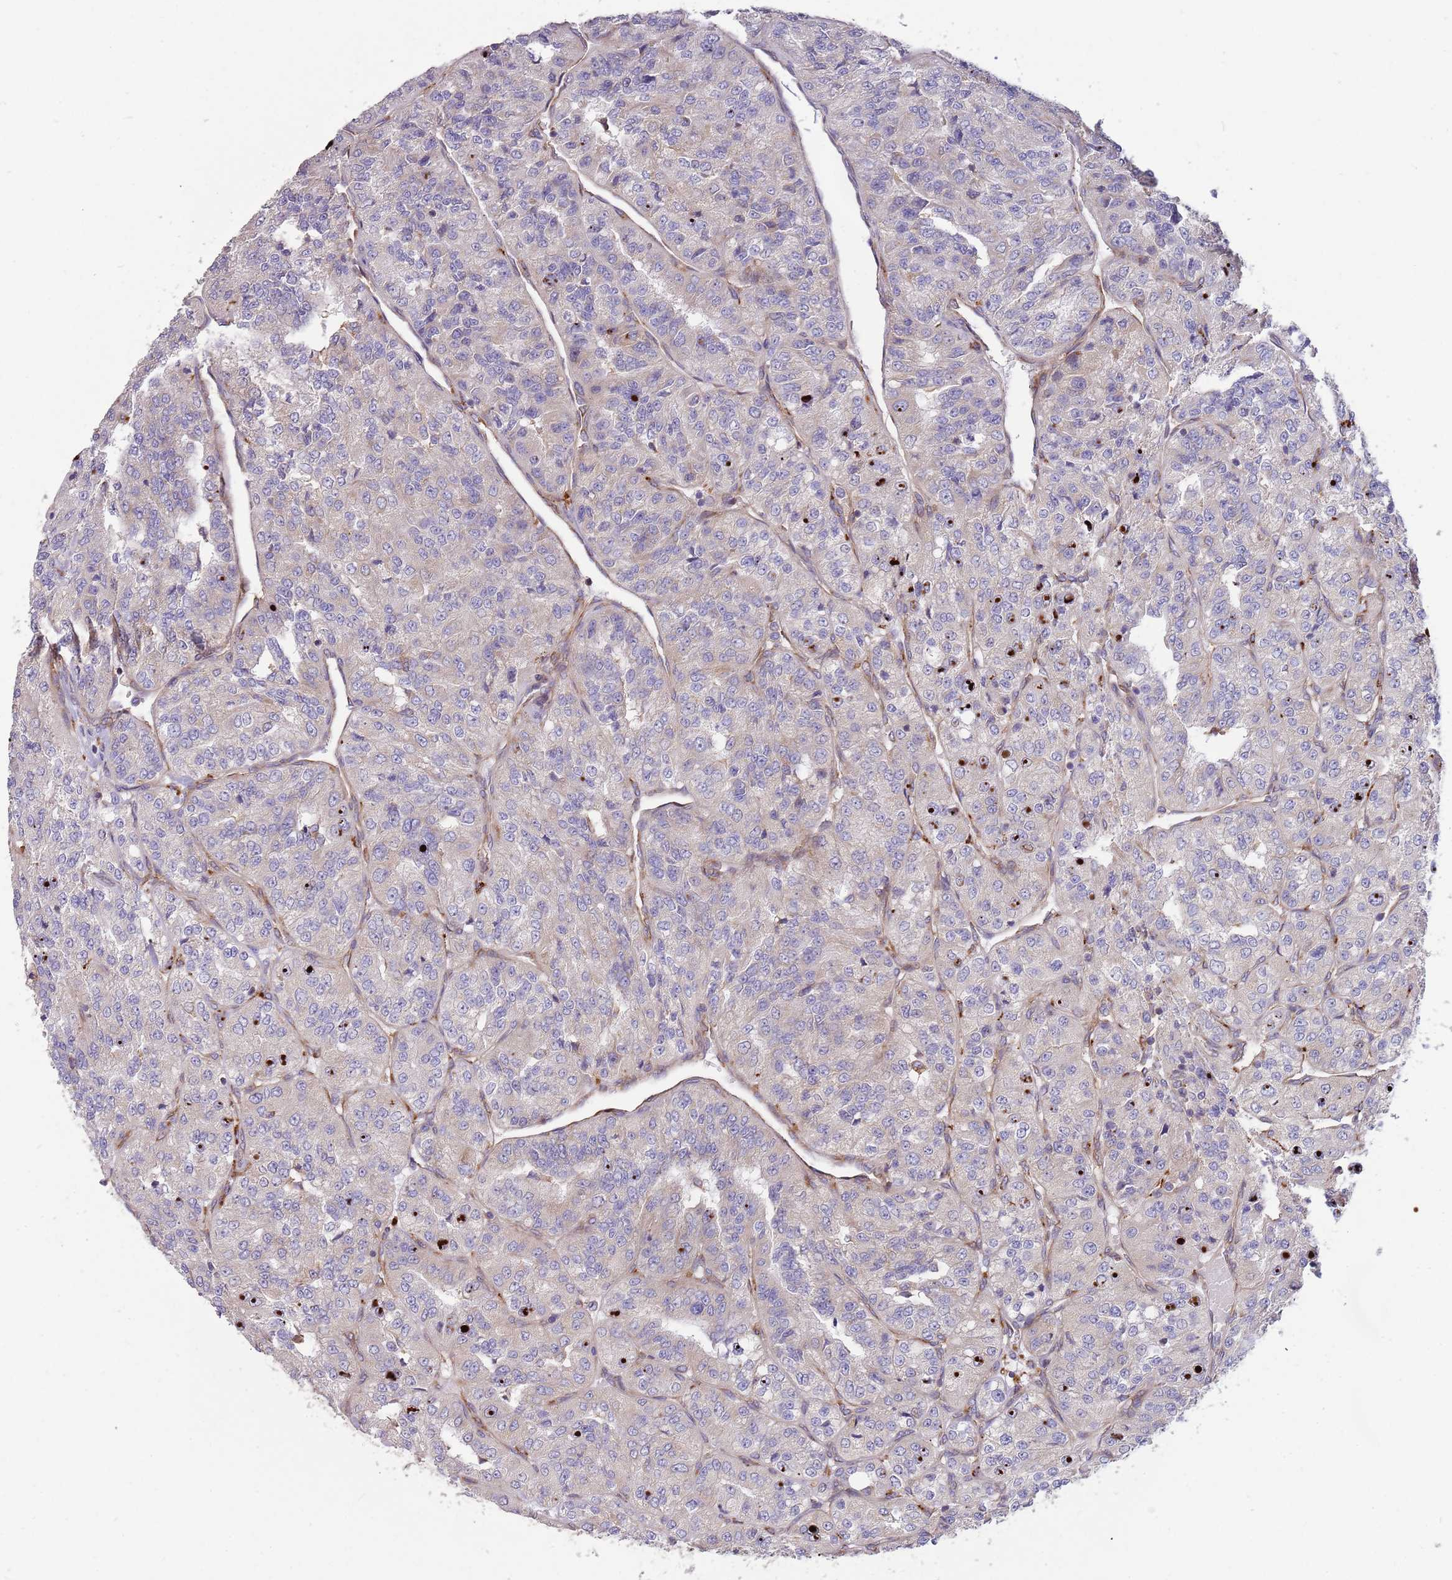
{"staining": {"intensity": "negative", "quantity": "none", "location": "none"}, "tissue": "renal cancer", "cell_type": "Tumor cells", "image_type": "cancer", "snomed": [{"axis": "morphology", "description": "Adenocarcinoma, NOS"}, {"axis": "topography", "description": "Kidney"}], "caption": "Human renal cancer (adenocarcinoma) stained for a protein using IHC displays no expression in tumor cells.", "gene": "ARMCX6", "patient": {"sex": "female", "age": 63}}